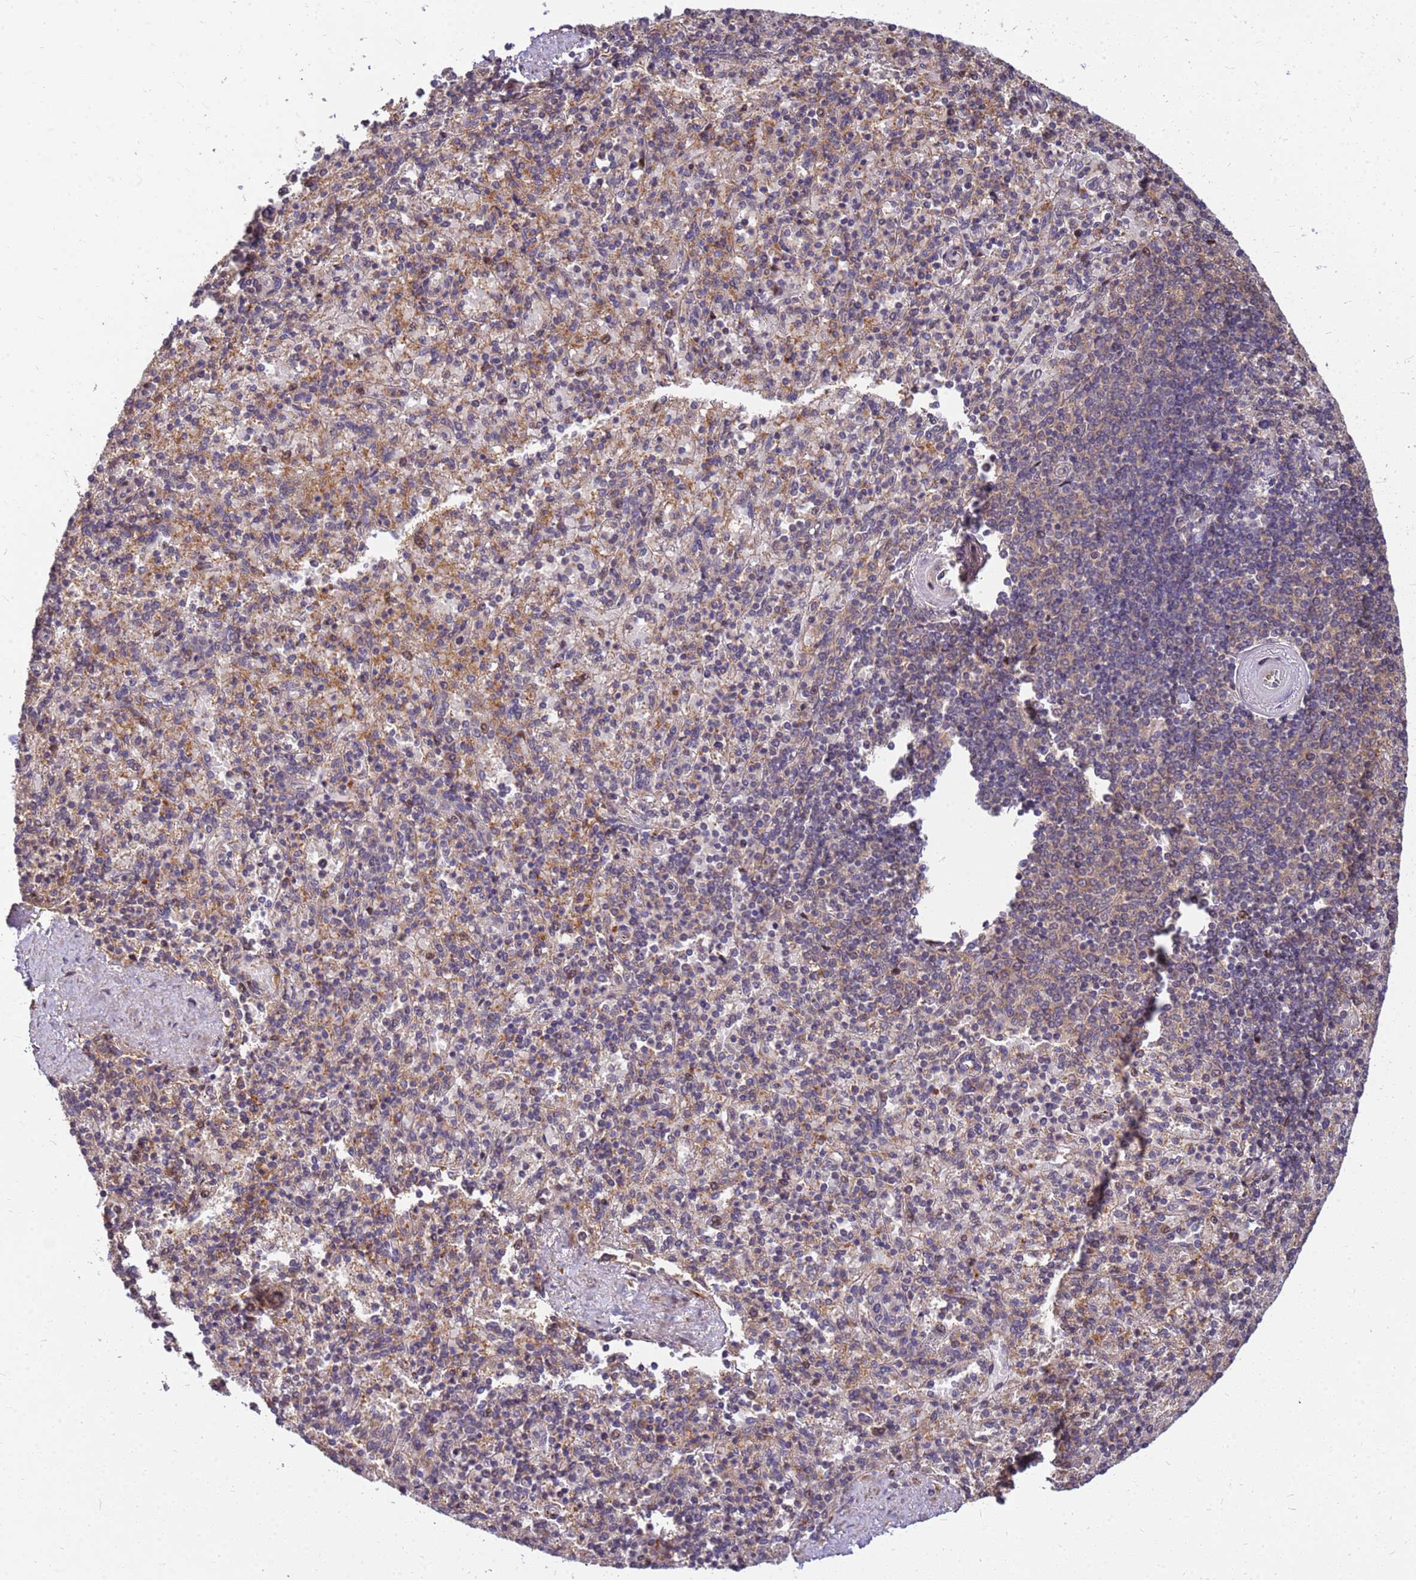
{"staining": {"intensity": "moderate", "quantity": "<25%", "location": "cytoplasmic/membranous"}, "tissue": "spleen", "cell_type": "Cells in red pulp", "image_type": "normal", "snomed": [{"axis": "morphology", "description": "Normal tissue, NOS"}, {"axis": "topography", "description": "Spleen"}], "caption": "Brown immunohistochemical staining in unremarkable spleen shows moderate cytoplasmic/membranous expression in about <25% of cells in red pulp. (IHC, brightfield microscopy, high magnification).", "gene": "DUS4L", "patient": {"sex": "male", "age": 82}}